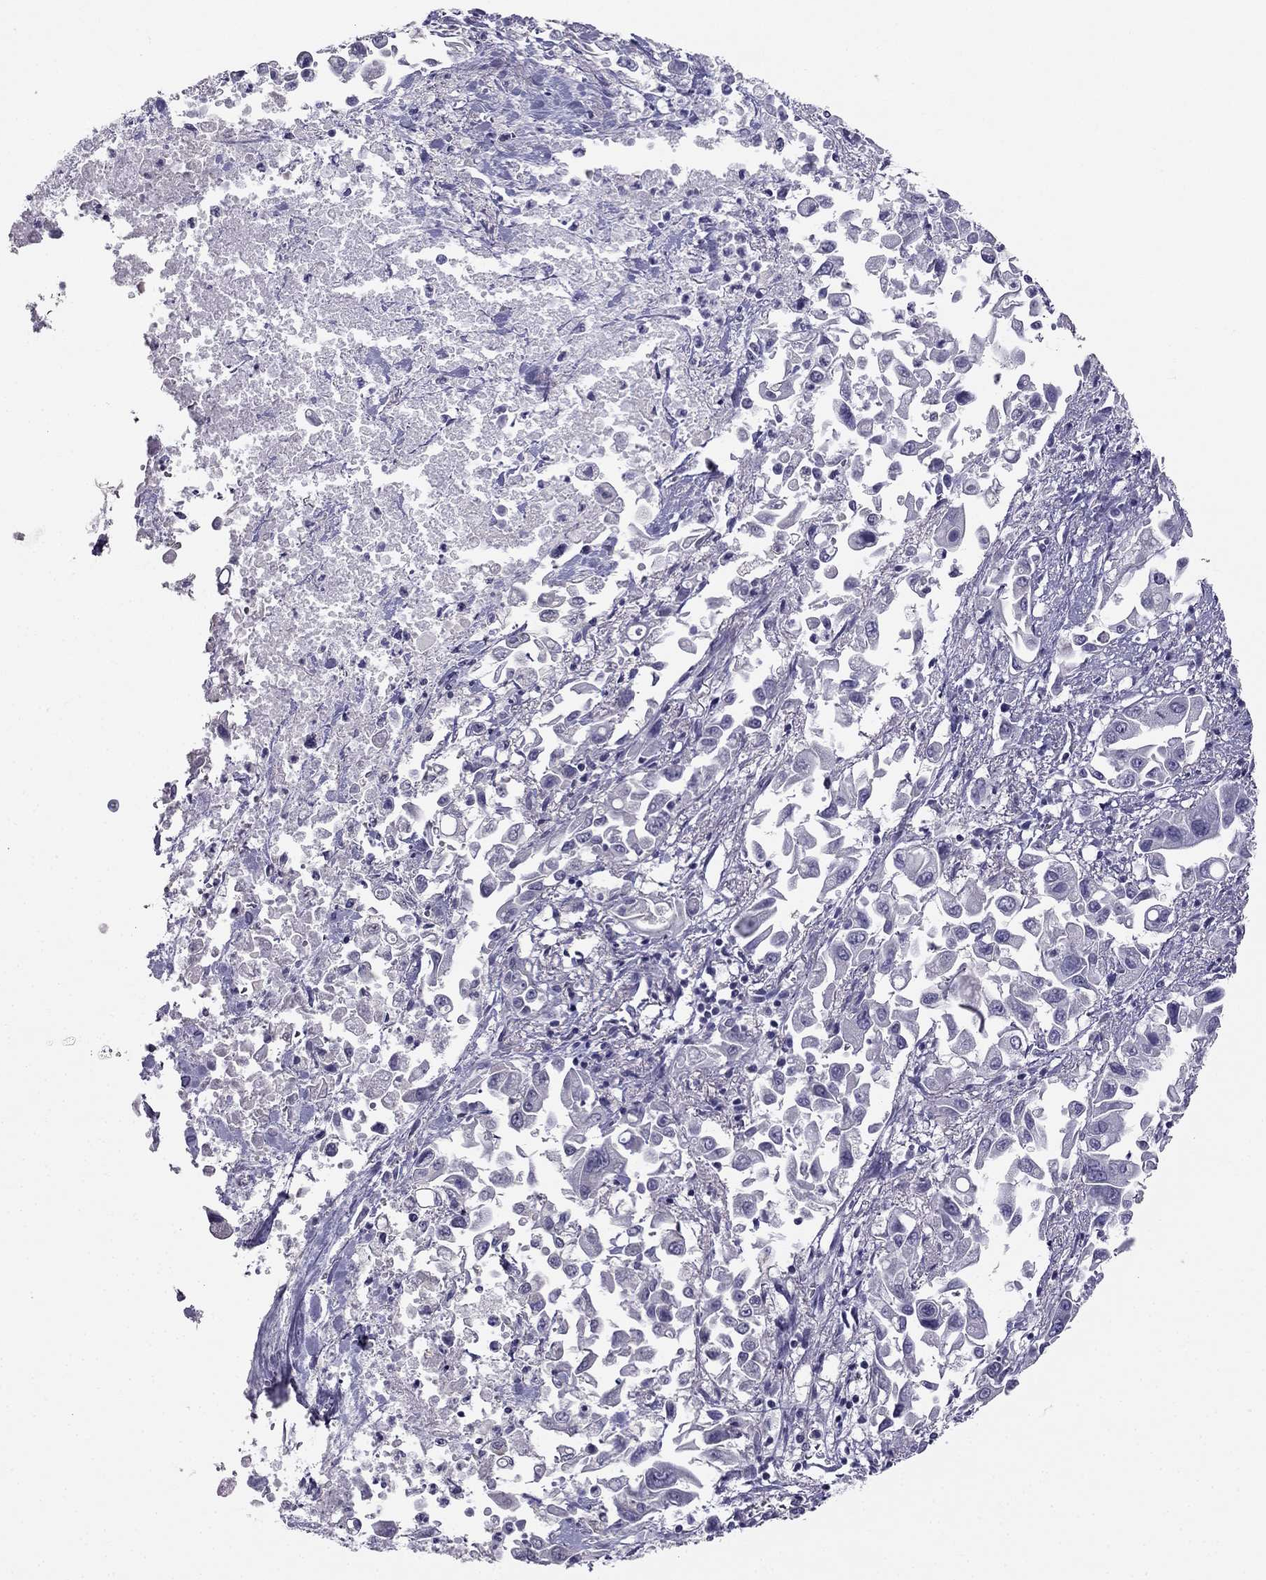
{"staining": {"intensity": "negative", "quantity": "none", "location": "none"}, "tissue": "pancreatic cancer", "cell_type": "Tumor cells", "image_type": "cancer", "snomed": [{"axis": "morphology", "description": "Adenocarcinoma, NOS"}, {"axis": "topography", "description": "Pancreas"}], "caption": "Photomicrograph shows no significant protein staining in tumor cells of adenocarcinoma (pancreatic).", "gene": "HSFX1", "patient": {"sex": "female", "age": 83}}